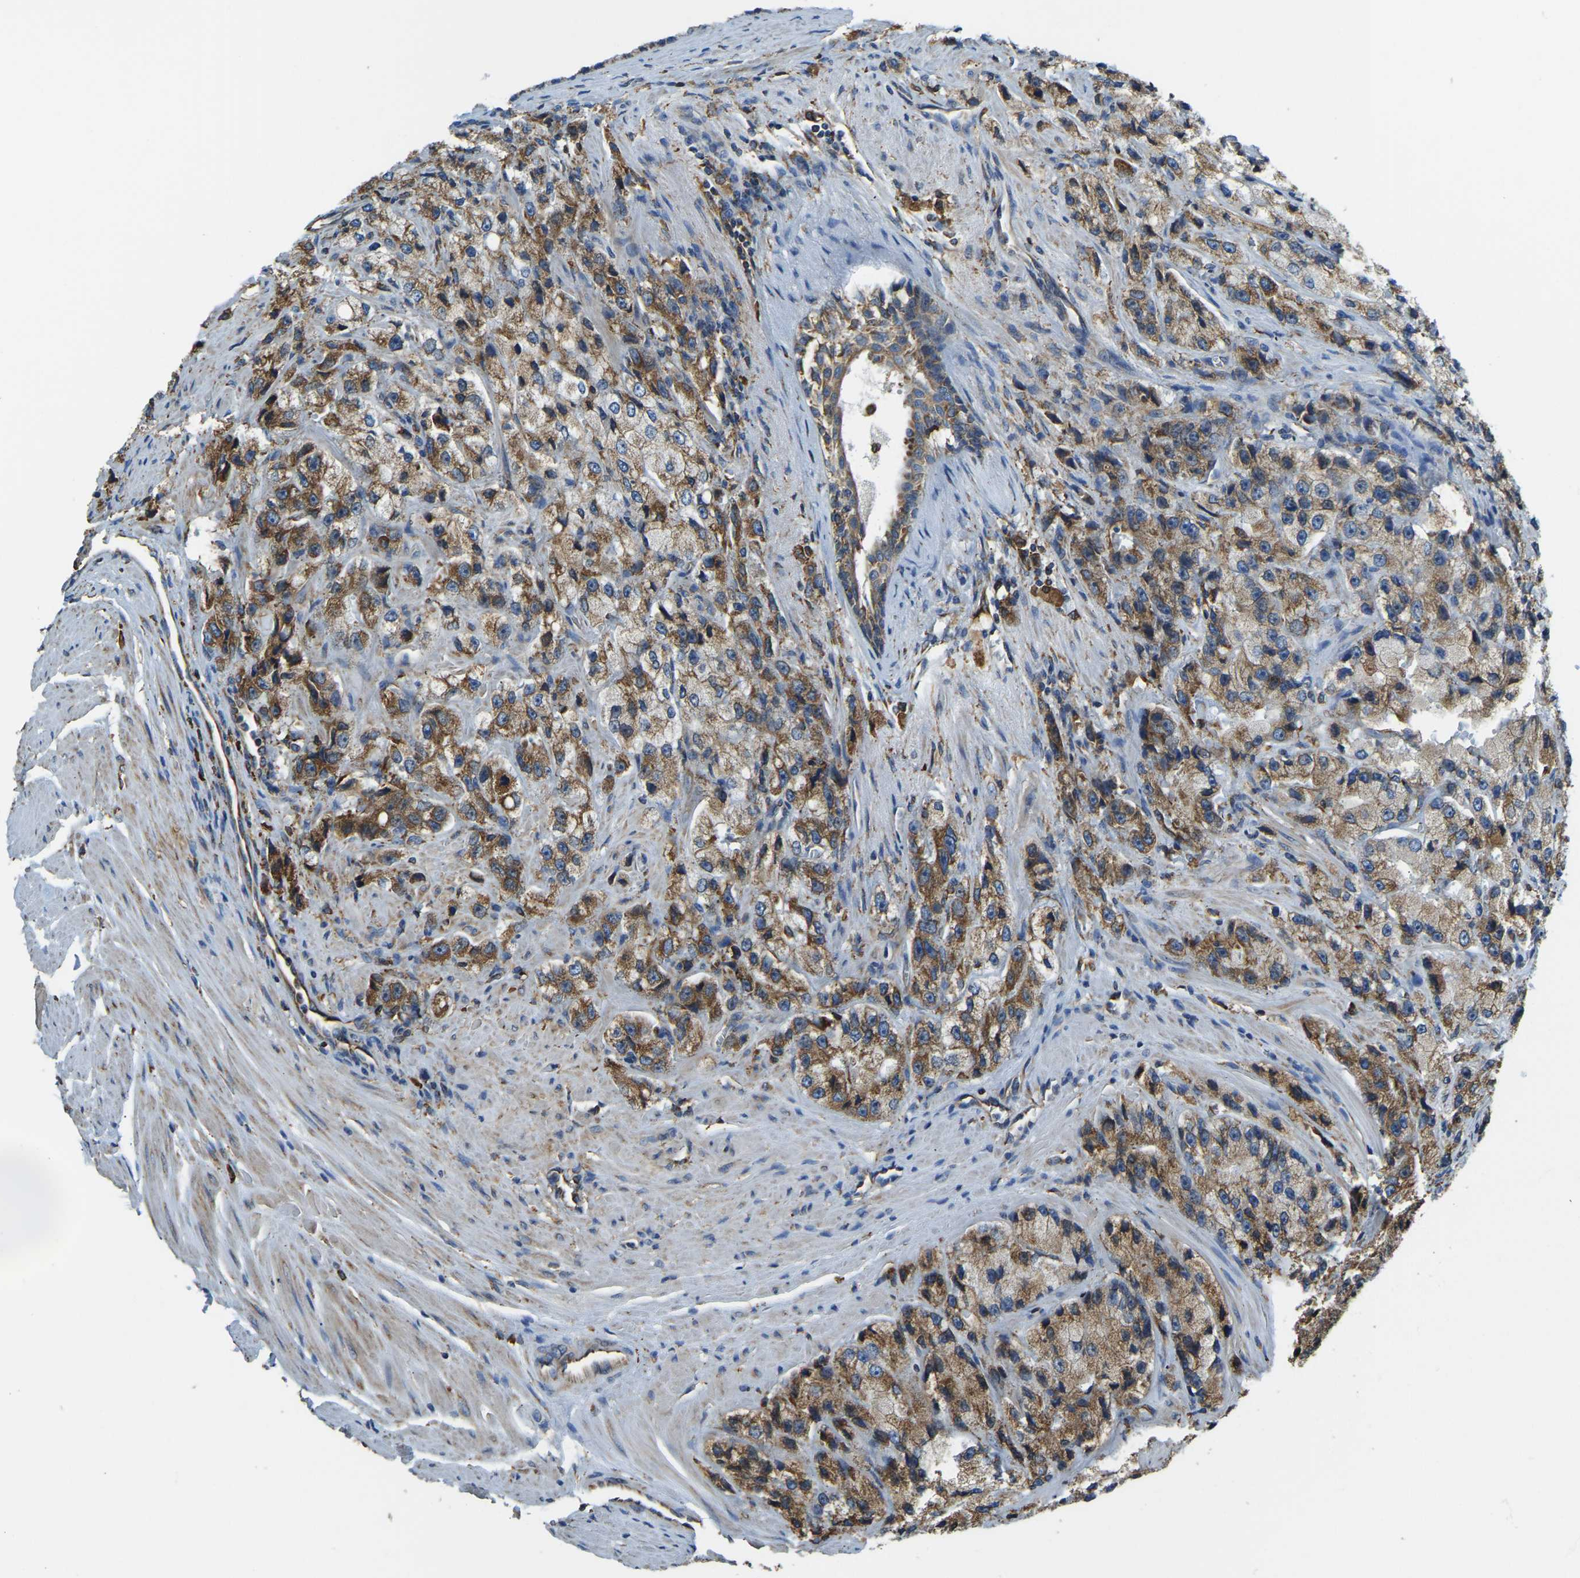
{"staining": {"intensity": "moderate", "quantity": ">75%", "location": "cytoplasmic/membranous"}, "tissue": "prostate cancer", "cell_type": "Tumor cells", "image_type": "cancer", "snomed": [{"axis": "morphology", "description": "Adenocarcinoma, High grade"}, {"axis": "topography", "description": "Prostate"}], "caption": "A medium amount of moderate cytoplasmic/membranous staining is present in approximately >75% of tumor cells in prostate cancer (high-grade adenocarcinoma) tissue. Immunohistochemistry (ihc) stains the protein in brown and the nuclei are stained blue.", "gene": "RNF115", "patient": {"sex": "male", "age": 58}}